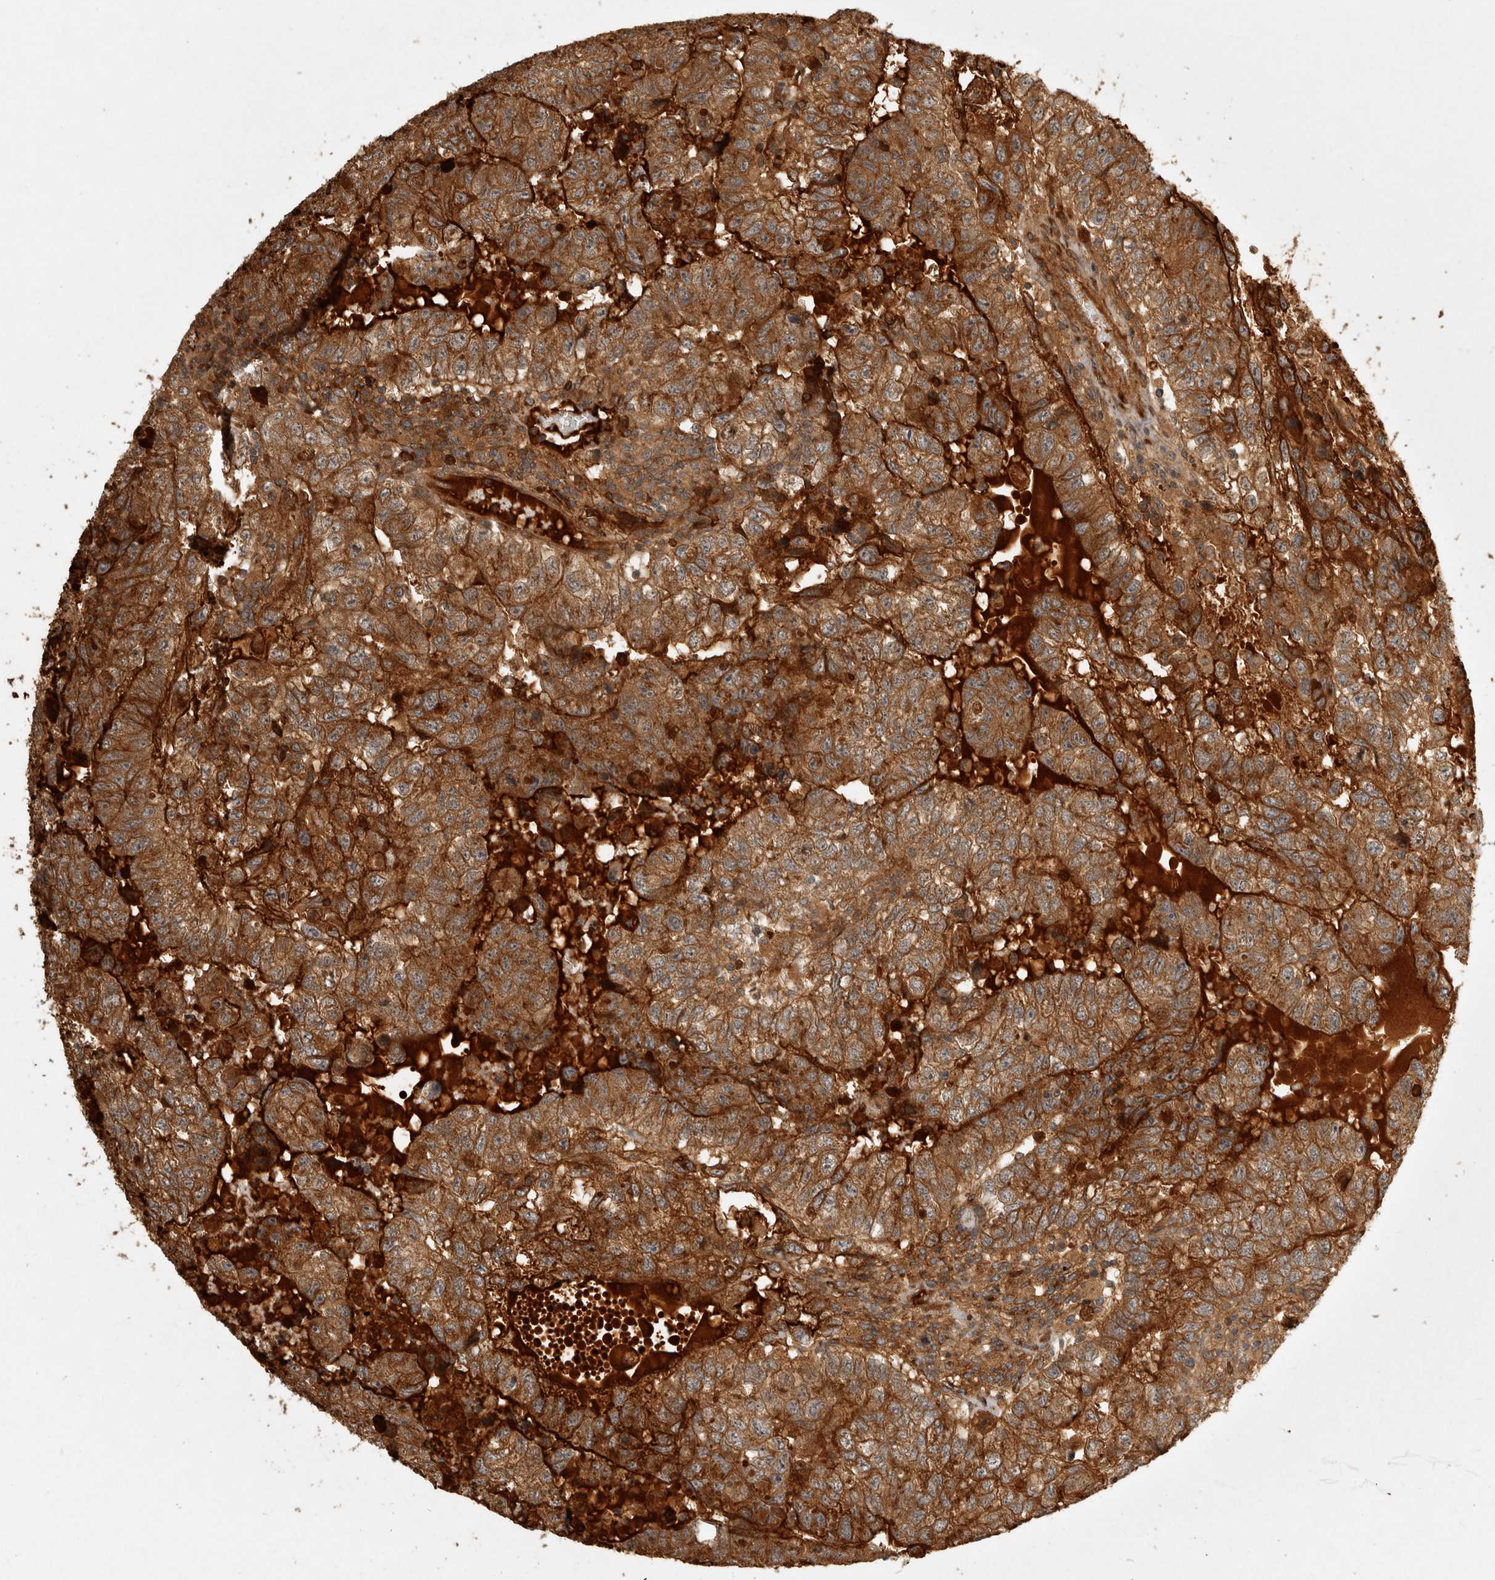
{"staining": {"intensity": "strong", "quantity": ">75%", "location": "cytoplasmic/membranous"}, "tissue": "testis cancer", "cell_type": "Tumor cells", "image_type": "cancer", "snomed": [{"axis": "morphology", "description": "Carcinoma, Embryonal, NOS"}, {"axis": "topography", "description": "Testis"}], "caption": "Immunohistochemical staining of human testis cancer reveals high levels of strong cytoplasmic/membranous protein expression in about >75% of tumor cells. Using DAB (3,3'-diaminobenzidine) (brown) and hematoxylin (blue) stains, captured at high magnification using brightfield microscopy.", "gene": "CAMSAP2", "patient": {"sex": "male", "age": 36}}